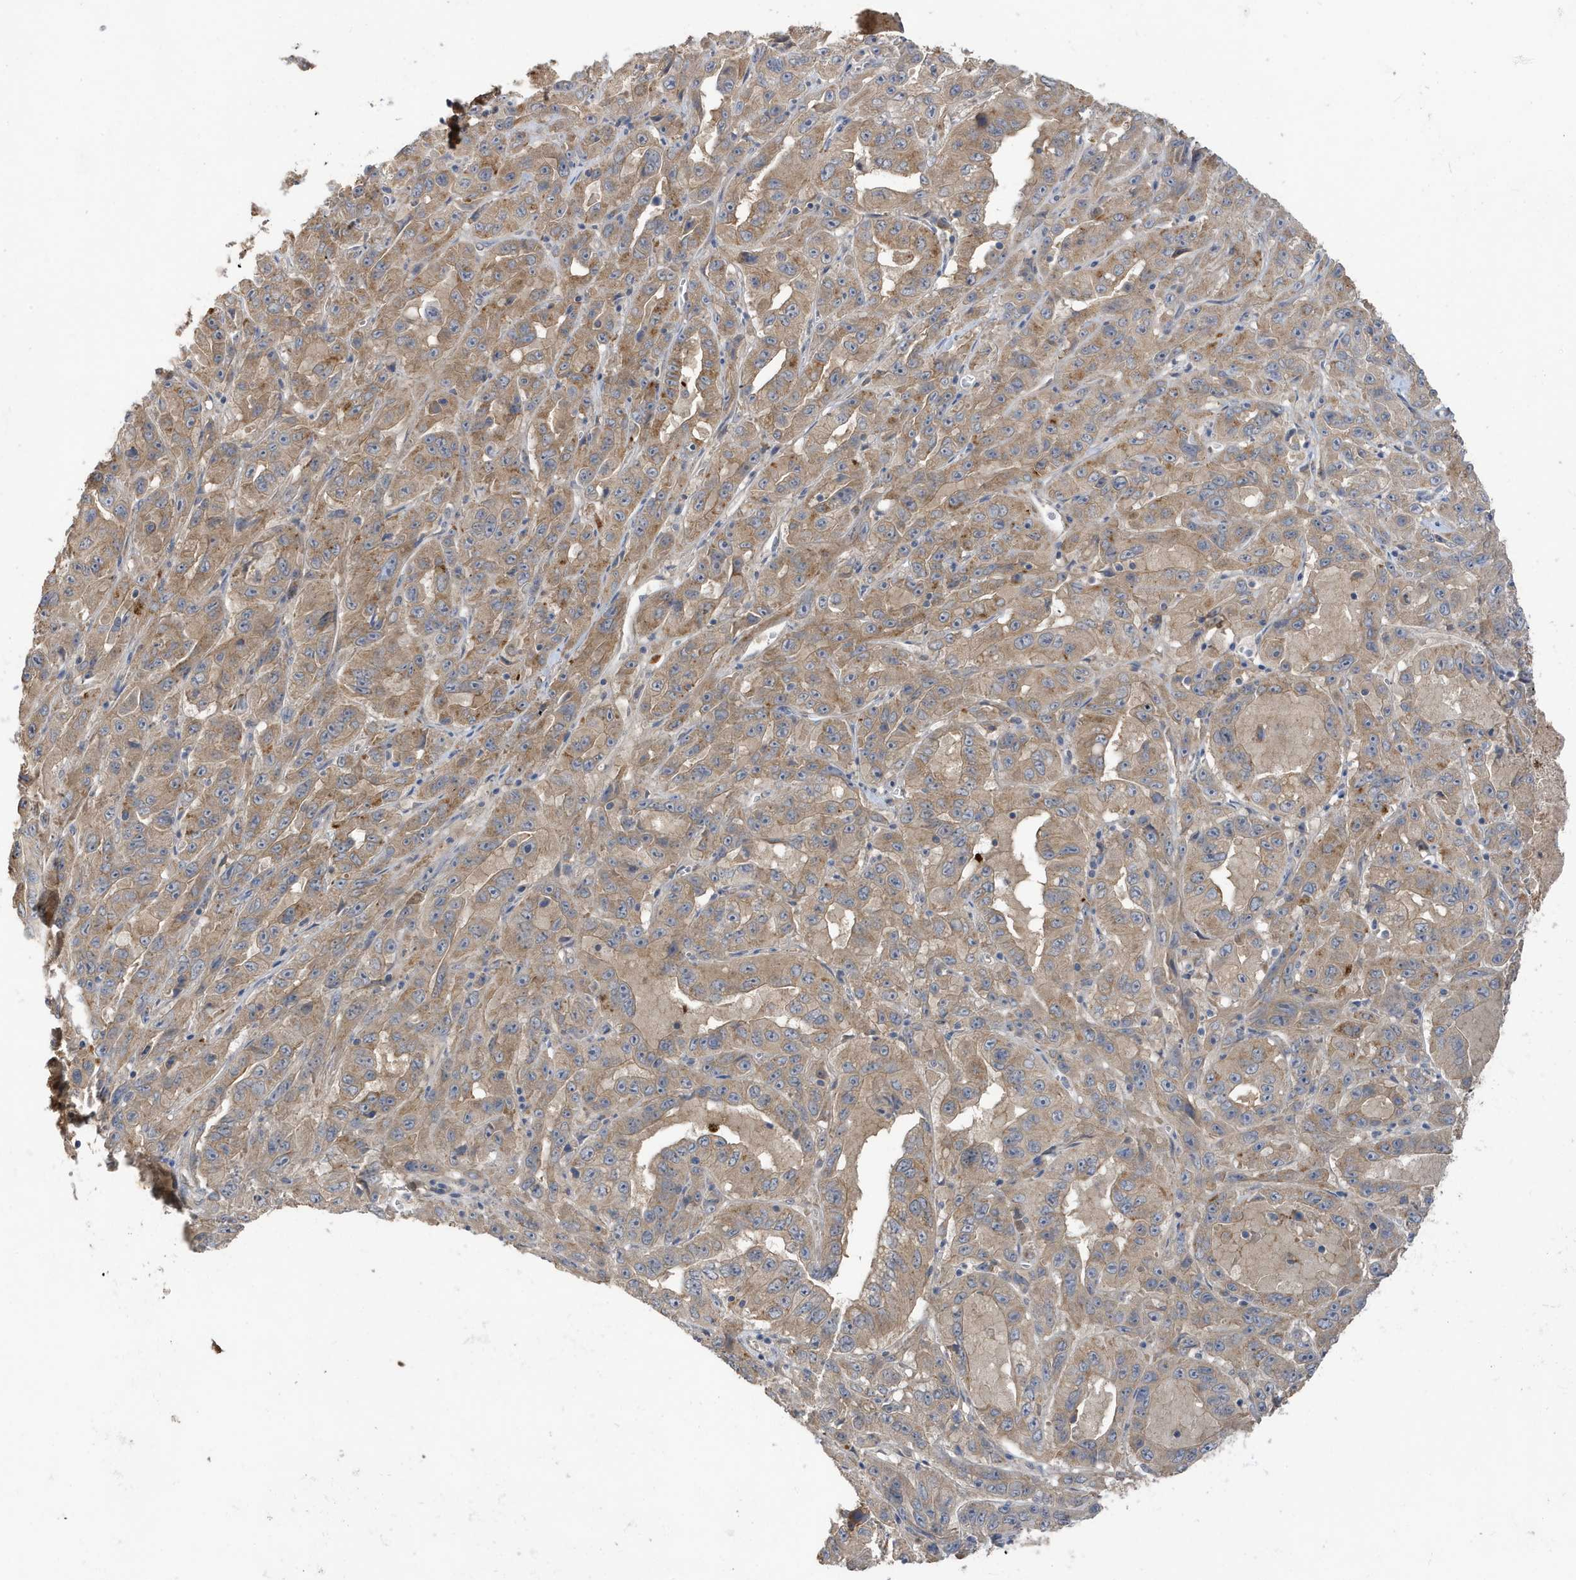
{"staining": {"intensity": "moderate", "quantity": ">75%", "location": "cytoplasmic/membranous"}, "tissue": "pancreatic cancer", "cell_type": "Tumor cells", "image_type": "cancer", "snomed": [{"axis": "morphology", "description": "Adenocarcinoma, NOS"}, {"axis": "topography", "description": "Pancreas"}], "caption": "The image shows a brown stain indicating the presence of a protein in the cytoplasmic/membranous of tumor cells in pancreatic cancer (adenocarcinoma). (IHC, brightfield microscopy, high magnification).", "gene": "LAPTM4A", "patient": {"sex": "male", "age": 63}}